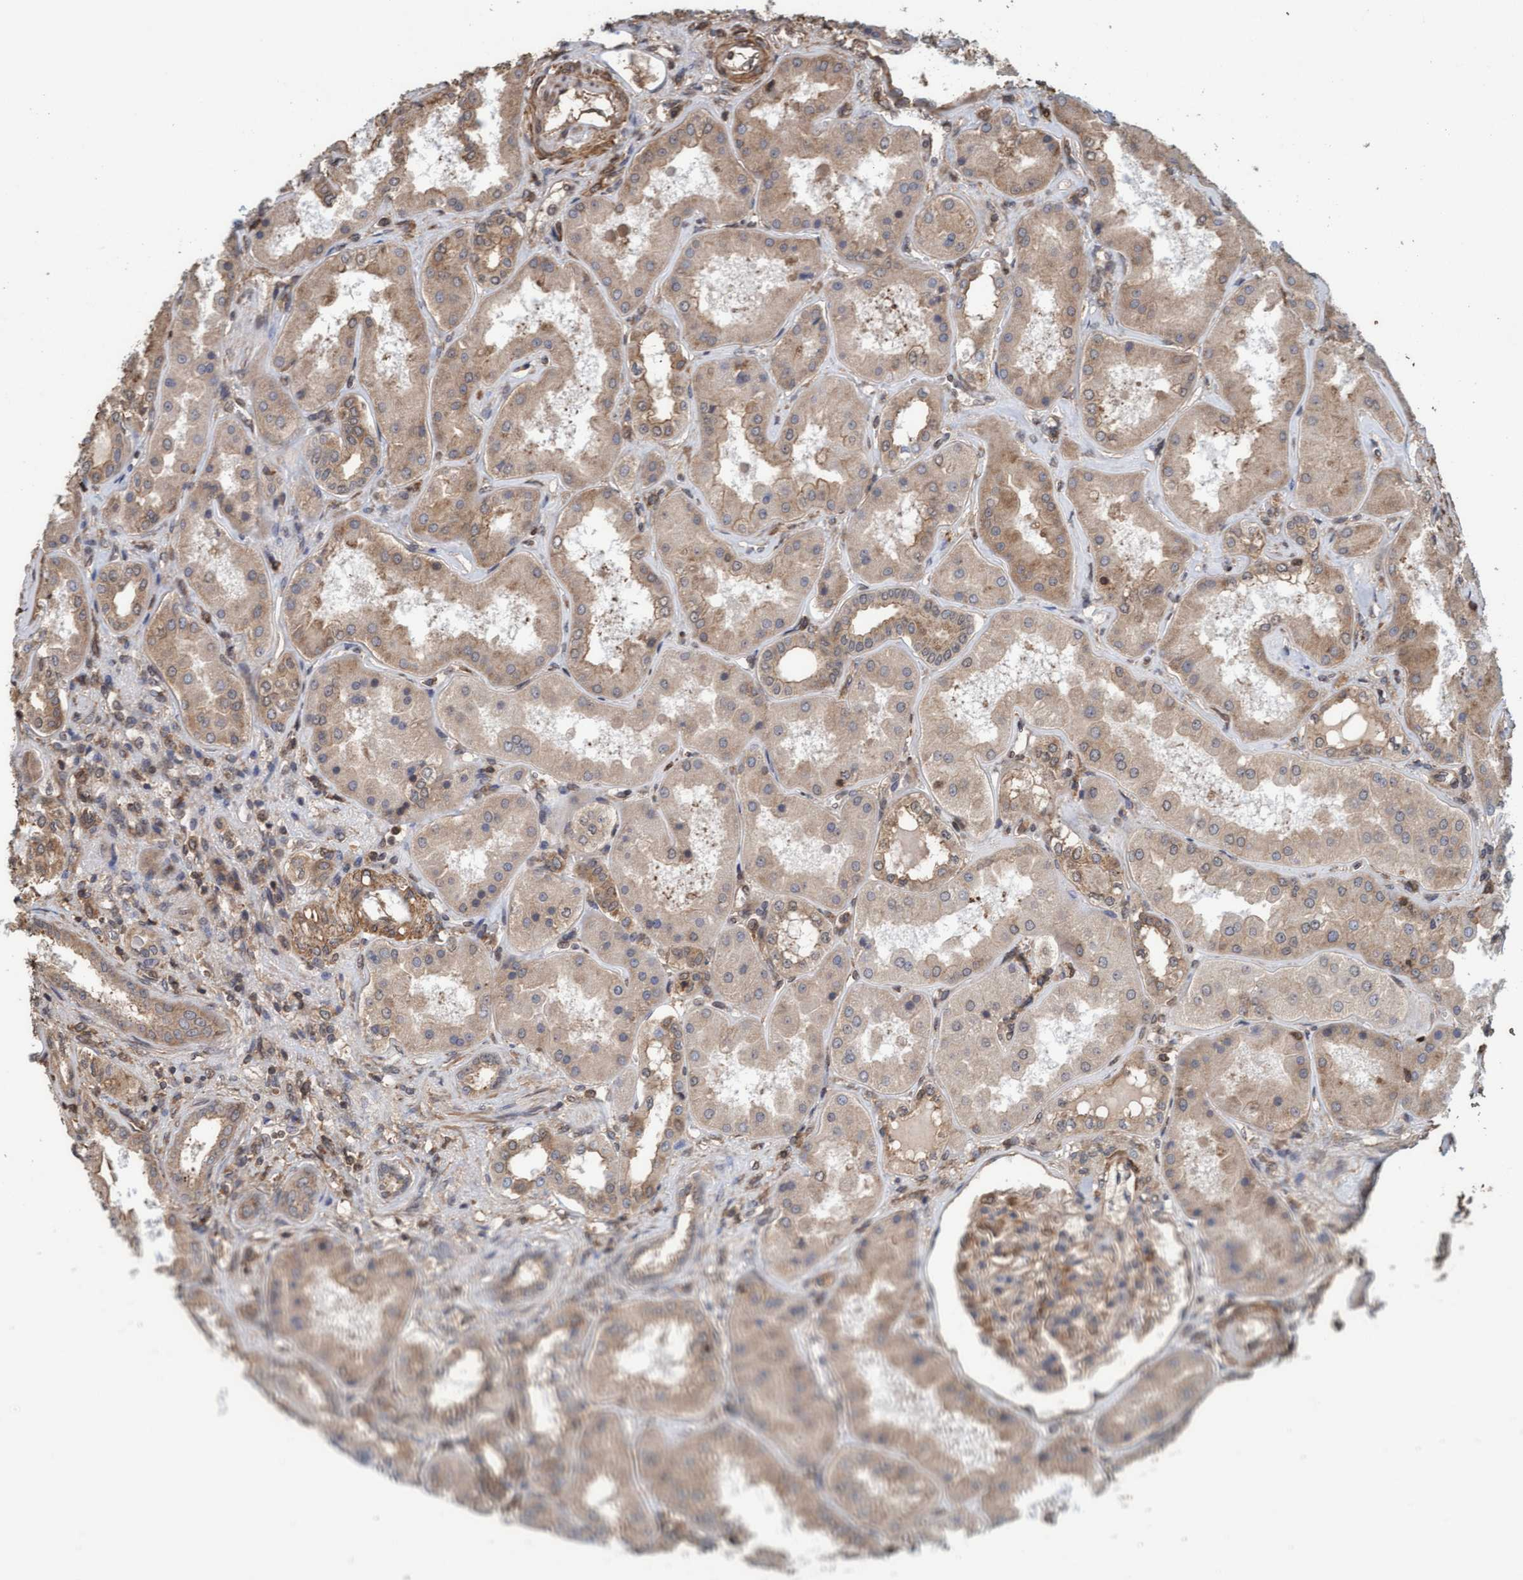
{"staining": {"intensity": "moderate", "quantity": ">75%", "location": "cytoplasmic/membranous"}, "tissue": "kidney", "cell_type": "Cells in glomeruli", "image_type": "normal", "snomed": [{"axis": "morphology", "description": "Normal tissue, NOS"}, {"axis": "topography", "description": "Kidney"}], "caption": "IHC (DAB (3,3'-diaminobenzidine)) staining of normal kidney demonstrates moderate cytoplasmic/membranous protein expression in approximately >75% of cells in glomeruli.", "gene": "FXR2", "patient": {"sex": "female", "age": 56}}